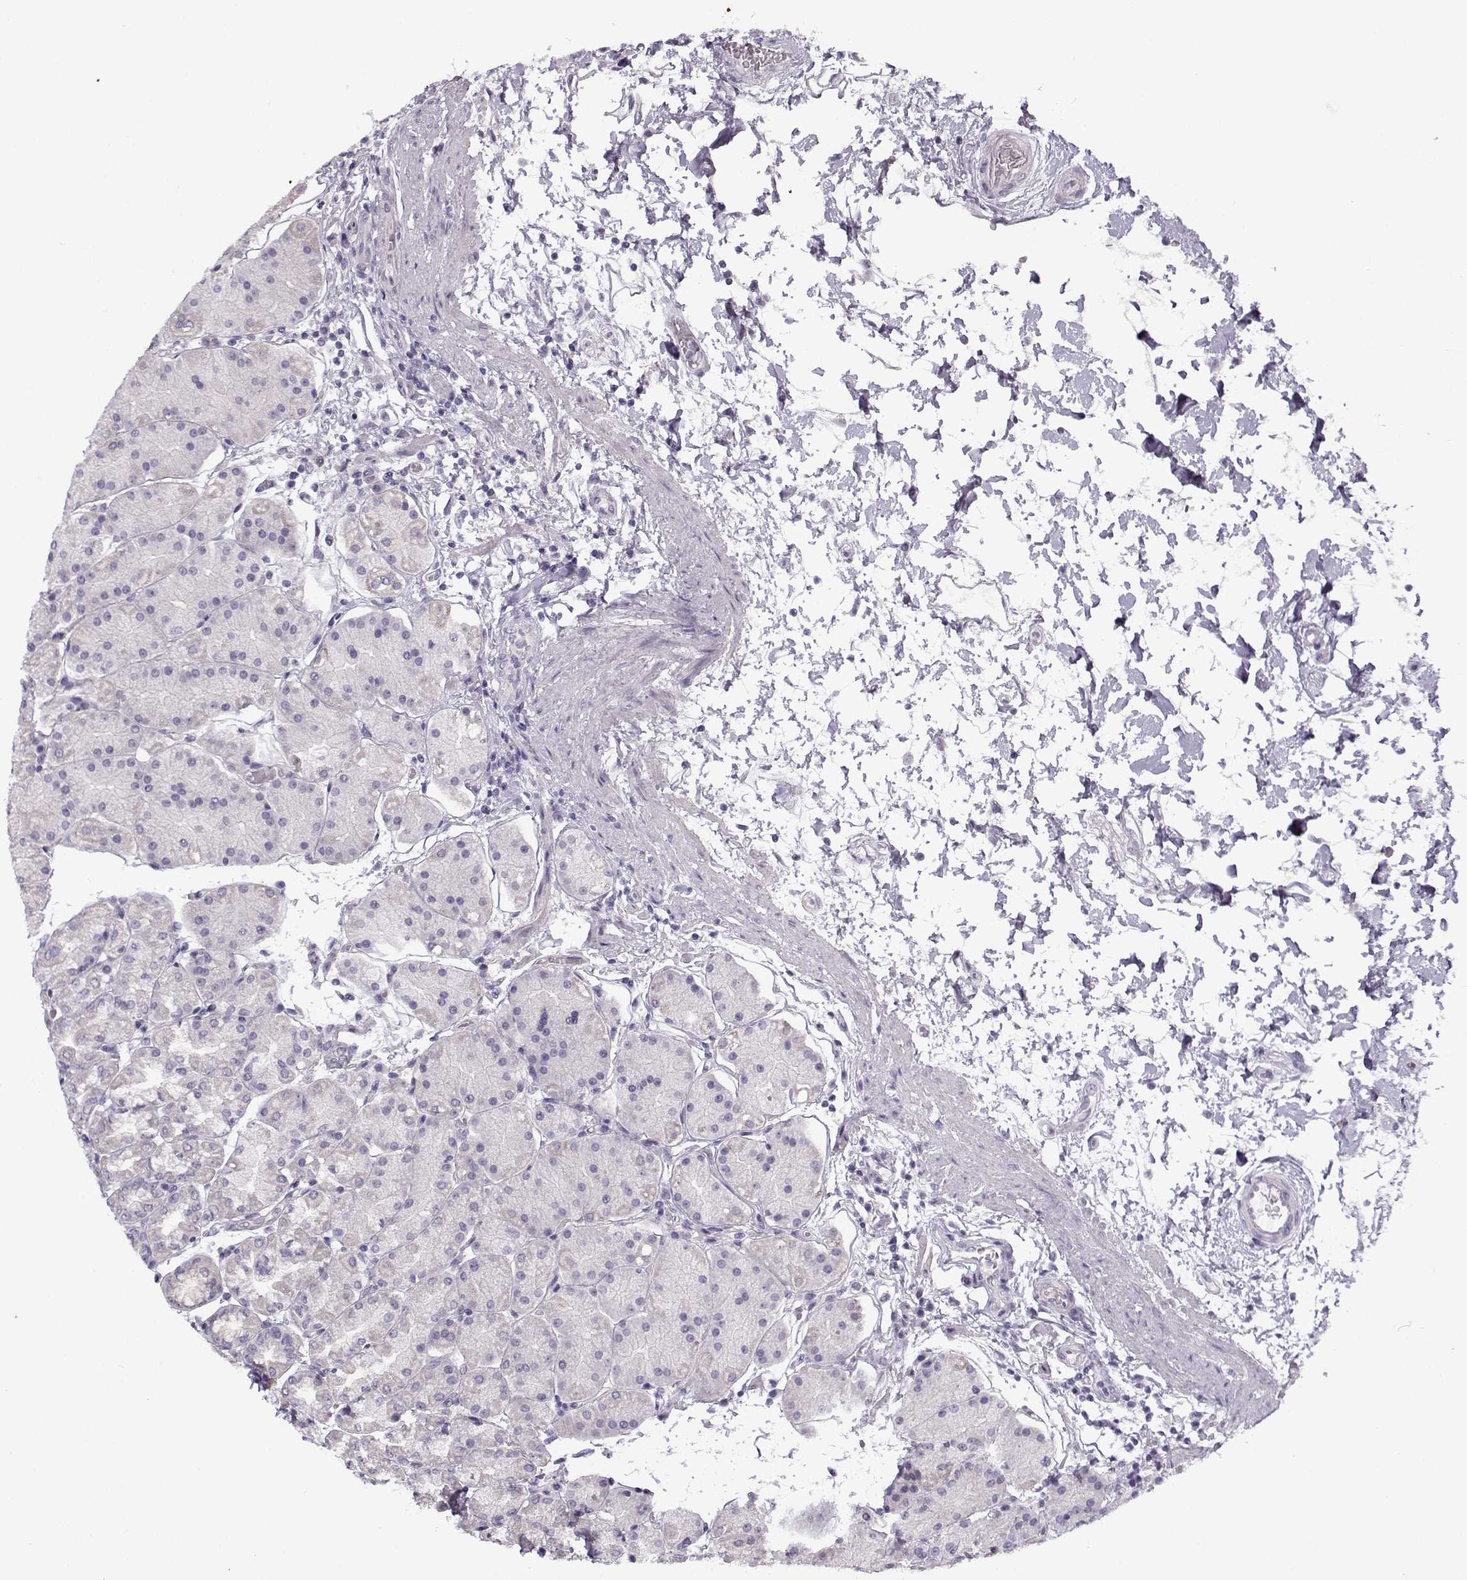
{"staining": {"intensity": "negative", "quantity": "none", "location": "none"}, "tissue": "stomach", "cell_type": "Glandular cells", "image_type": "normal", "snomed": [{"axis": "morphology", "description": "Normal tissue, NOS"}, {"axis": "topography", "description": "Stomach"}], "caption": "Immunohistochemical staining of unremarkable stomach shows no significant staining in glandular cells.", "gene": "TEX55", "patient": {"sex": "male", "age": 54}}